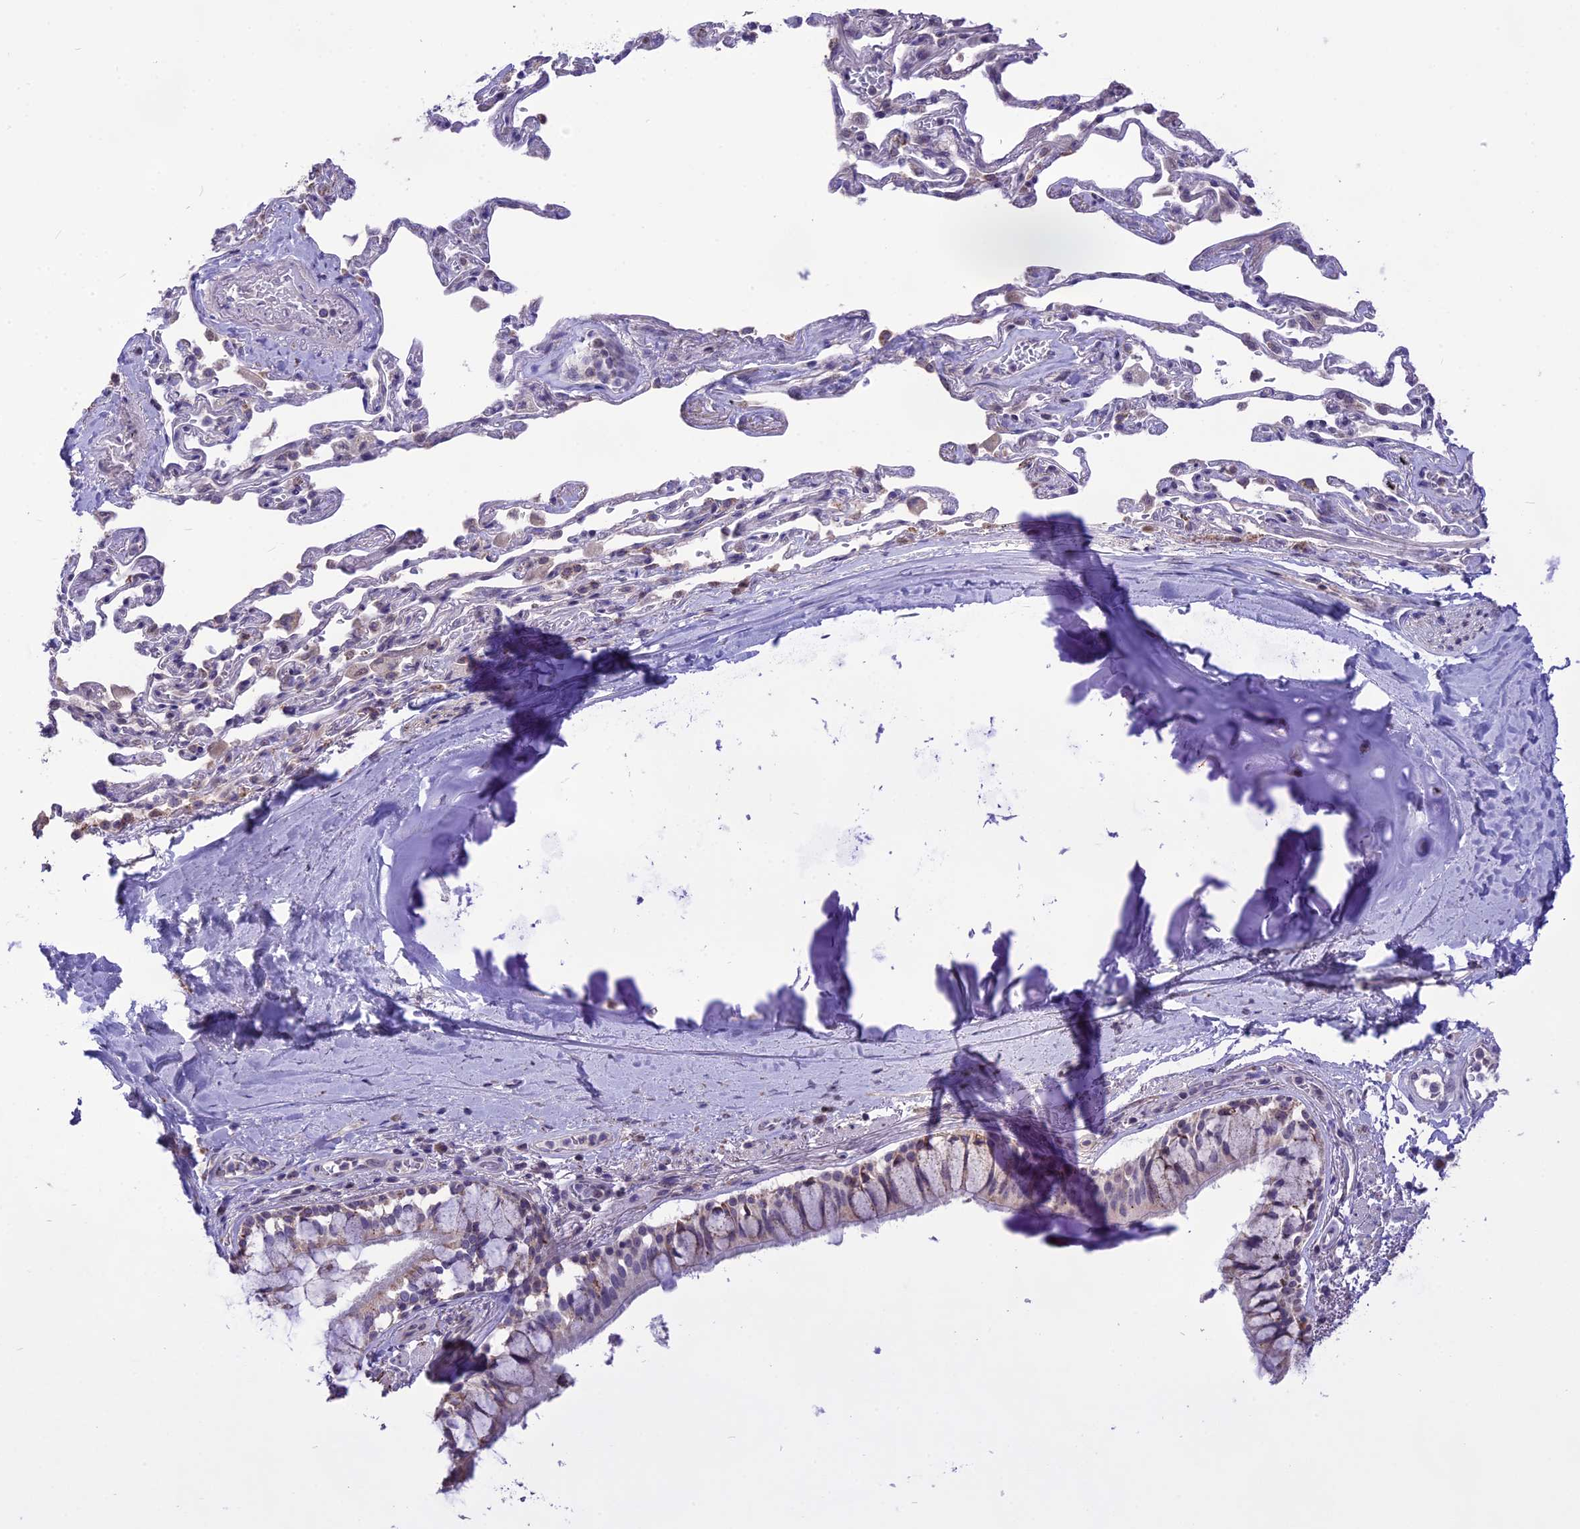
{"staining": {"intensity": "weak", "quantity": "25%-75%", "location": "cytoplasmic/membranous"}, "tissue": "bronchus", "cell_type": "Respiratory epithelial cells", "image_type": "normal", "snomed": [{"axis": "morphology", "description": "Normal tissue, NOS"}, {"axis": "topography", "description": "Cartilage tissue"}], "caption": "DAB immunohistochemical staining of normal bronchus demonstrates weak cytoplasmic/membranous protein expression in approximately 25%-75% of respiratory epithelial cells. Nuclei are stained in blue.", "gene": "CMSS1", "patient": {"sex": "male", "age": 63}}